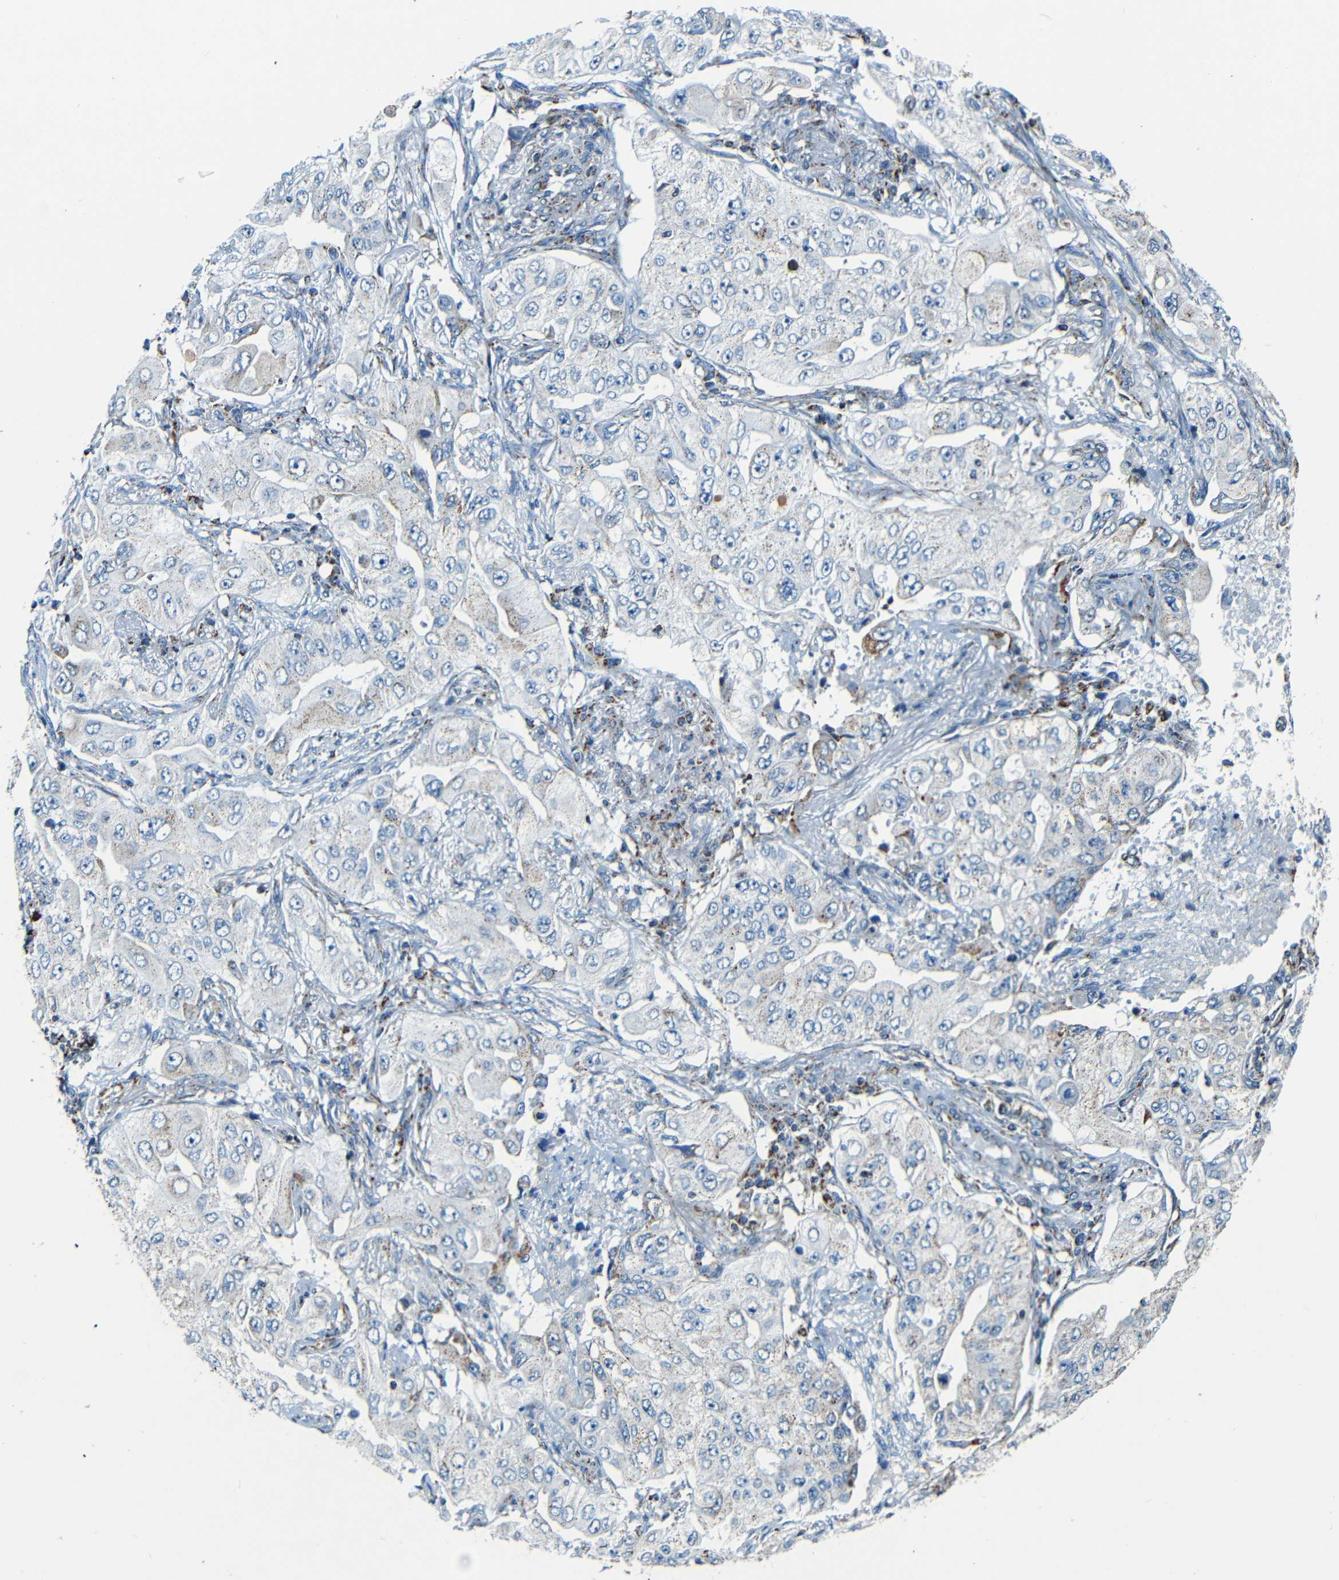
{"staining": {"intensity": "weak", "quantity": "<25%", "location": "cytoplasmic/membranous"}, "tissue": "lung cancer", "cell_type": "Tumor cells", "image_type": "cancer", "snomed": [{"axis": "morphology", "description": "Adenocarcinoma, NOS"}, {"axis": "topography", "description": "Lung"}], "caption": "An IHC photomicrograph of lung cancer is shown. There is no staining in tumor cells of lung cancer. (DAB IHC, high magnification).", "gene": "WSCD2", "patient": {"sex": "male", "age": 84}}